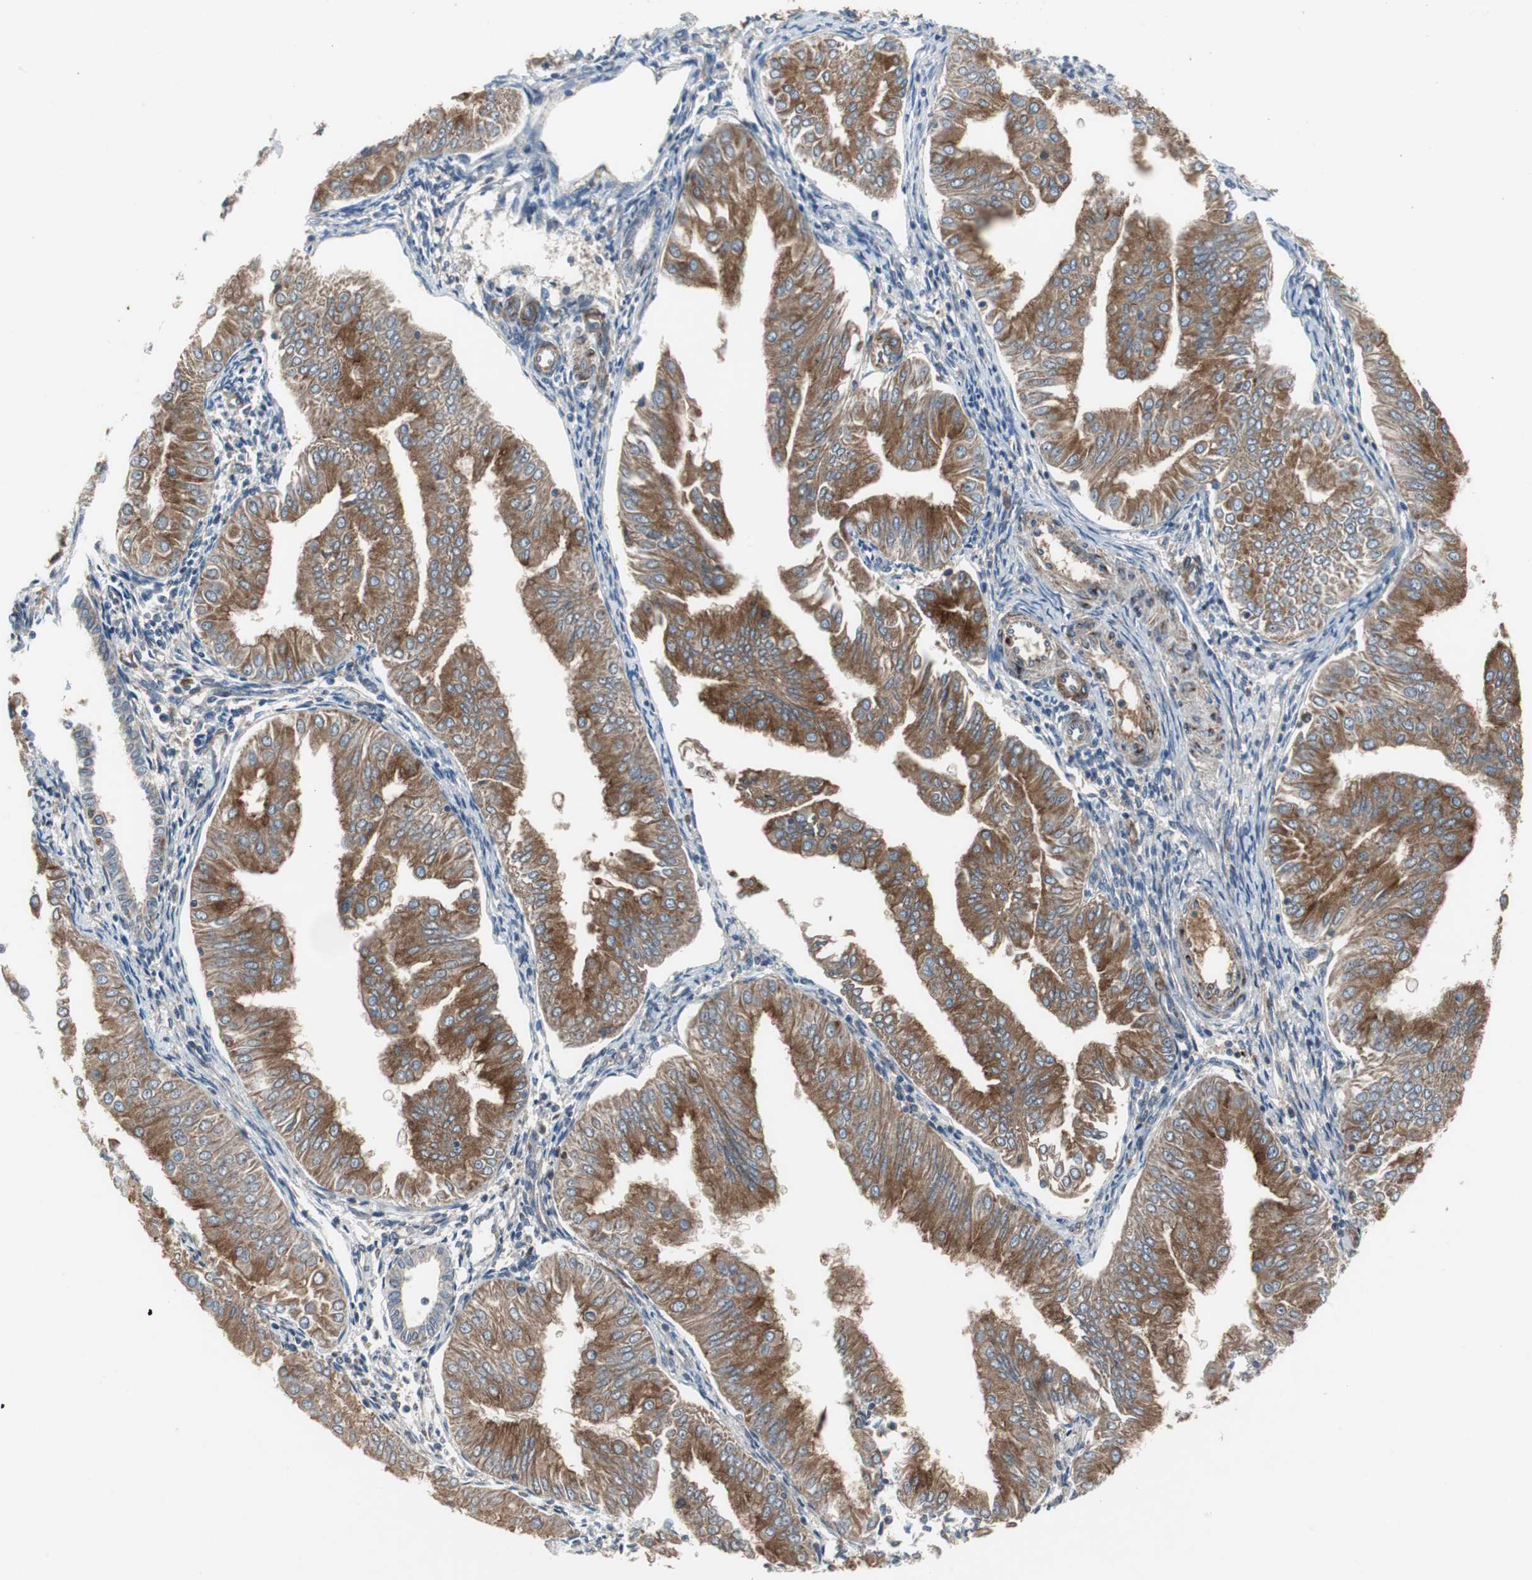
{"staining": {"intensity": "moderate", "quantity": ">75%", "location": "cytoplasmic/membranous"}, "tissue": "endometrial cancer", "cell_type": "Tumor cells", "image_type": "cancer", "snomed": [{"axis": "morphology", "description": "Adenocarcinoma, NOS"}, {"axis": "topography", "description": "Endometrium"}], "caption": "Endometrial cancer stained for a protein (brown) shows moderate cytoplasmic/membranous positive staining in approximately >75% of tumor cells.", "gene": "SORT1", "patient": {"sex": "female", "age": 53}}